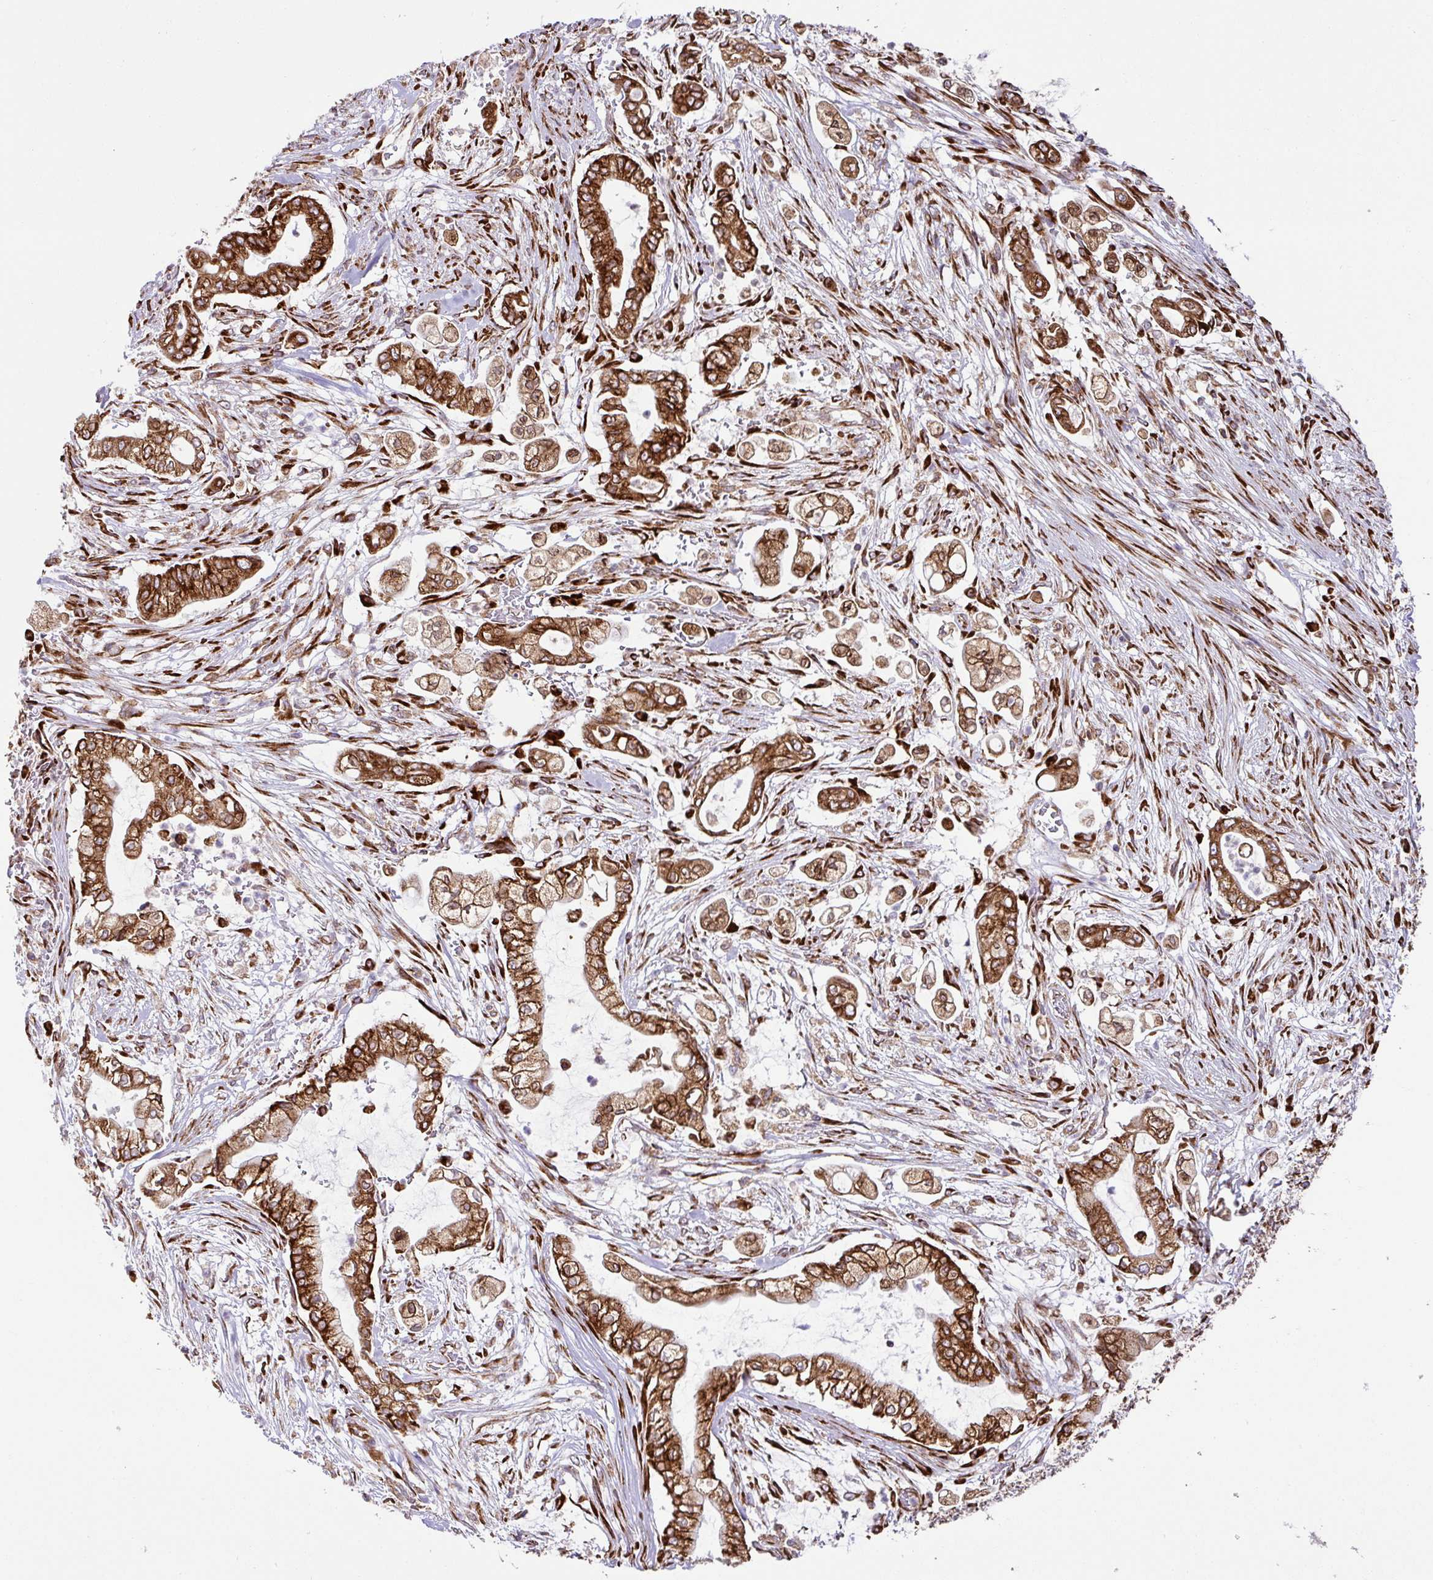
{"staining": {"intensity": "strong", "quantity": ">75%", "location": "cytoplasmic/membranous"}, "tissue": "pancreatic cancer", "cell_type": "Tumor cells", "image_type": "cancer", "snomed": [{"axis": "morphology", "description": "Adenocarcinoma, NOS"}, {"axis": "topography", "description": "Pancreas"}], "caption": "Pancreatic adenocarcinoma stained for a protein (brown) displays strong cytoplasmic/membranous positive positivity in approximately >75% of tumor cells.", "gene": "SLC39A7", "patient": {"sex": "female", "age": 69}}